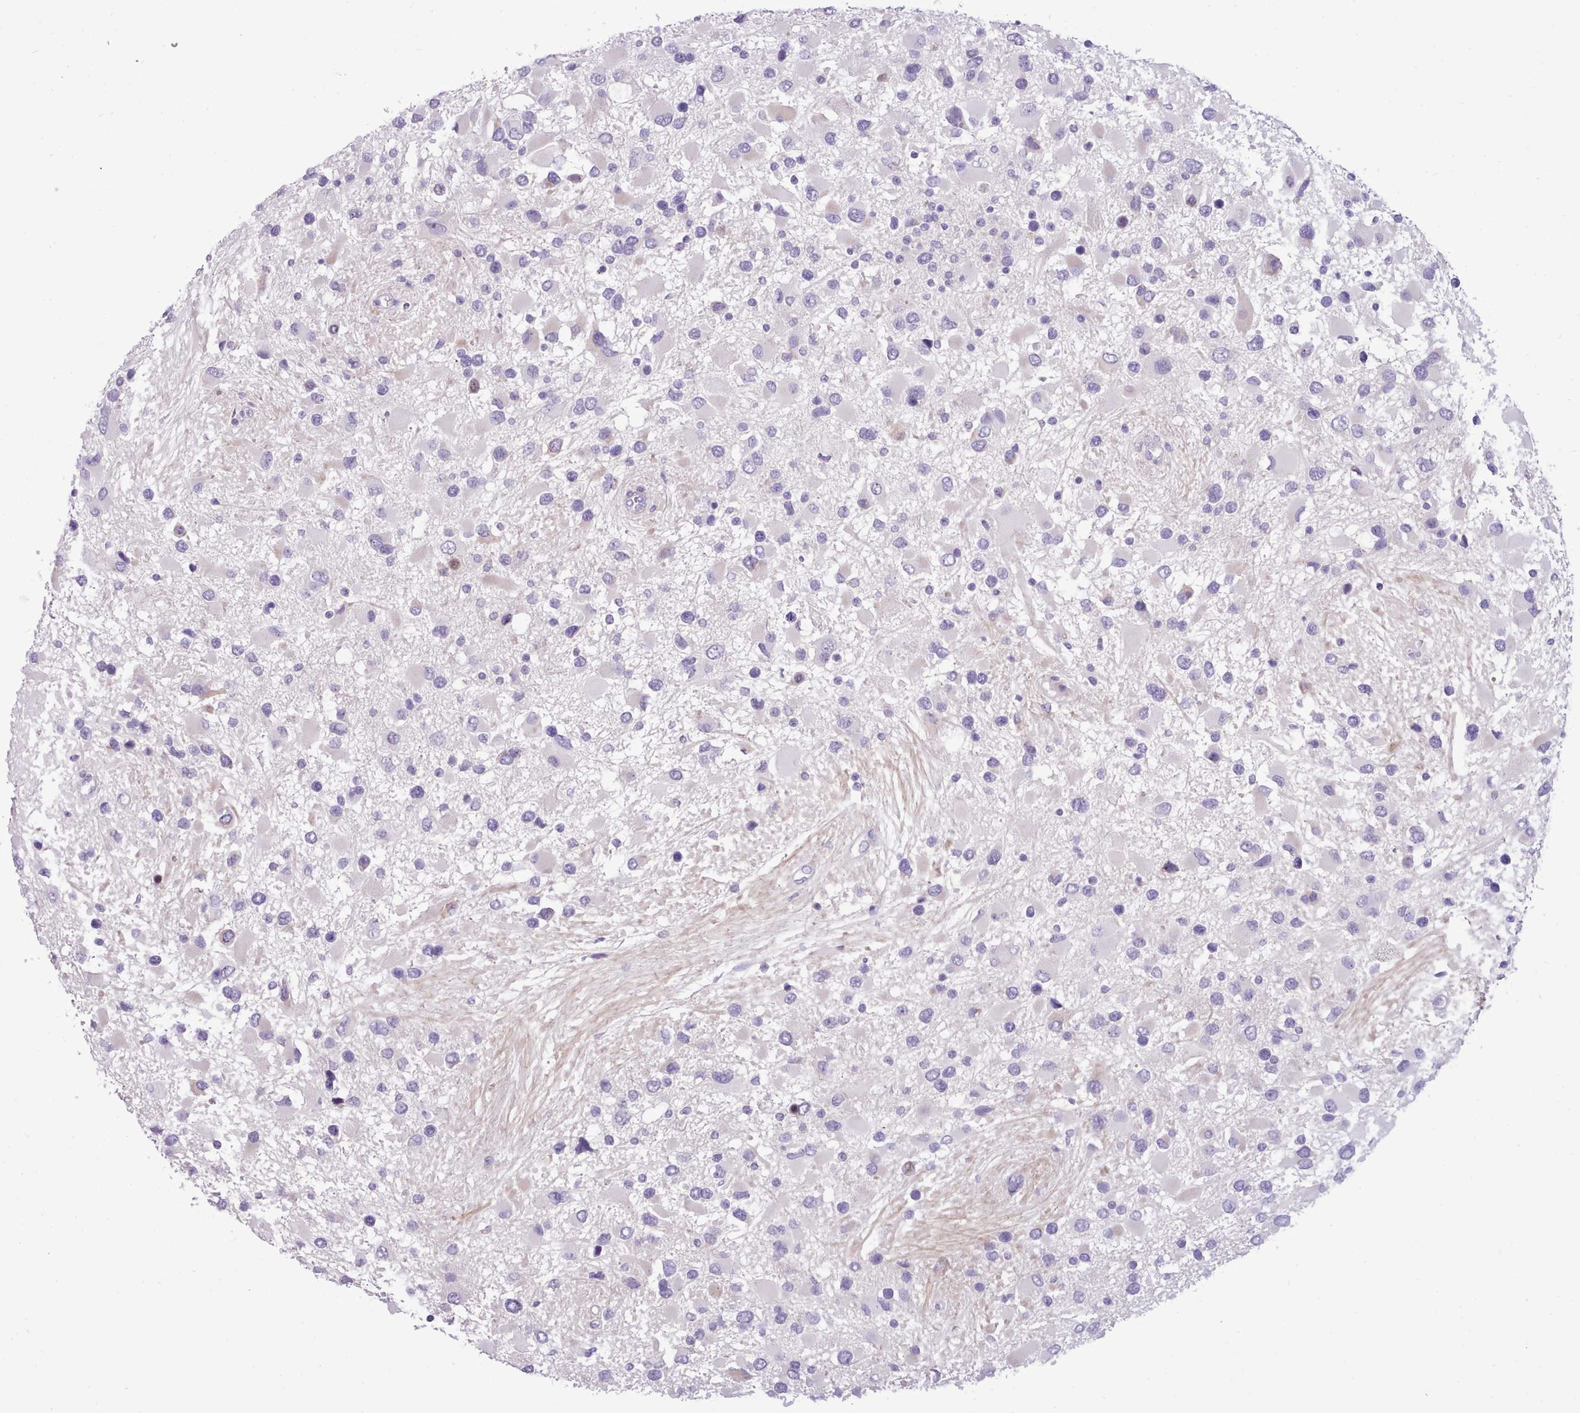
{"staining": {"intensity": "negative", "quantity": "none", "location": "none"}, "tissue": "glioma", "cell_type": "Tumor cells", "image_type": "cancer", "snomed": [{"axis": "morphology", "description": "Glioma, malignant, High grade"}, {"axis": "topography", "description": "Brain"}], "caption": "There is no significant expression in tumor cells of malignant glioma (high-grade).", "gene": "CYP2A13", "patient": {"sex": "male", "age": 53}}